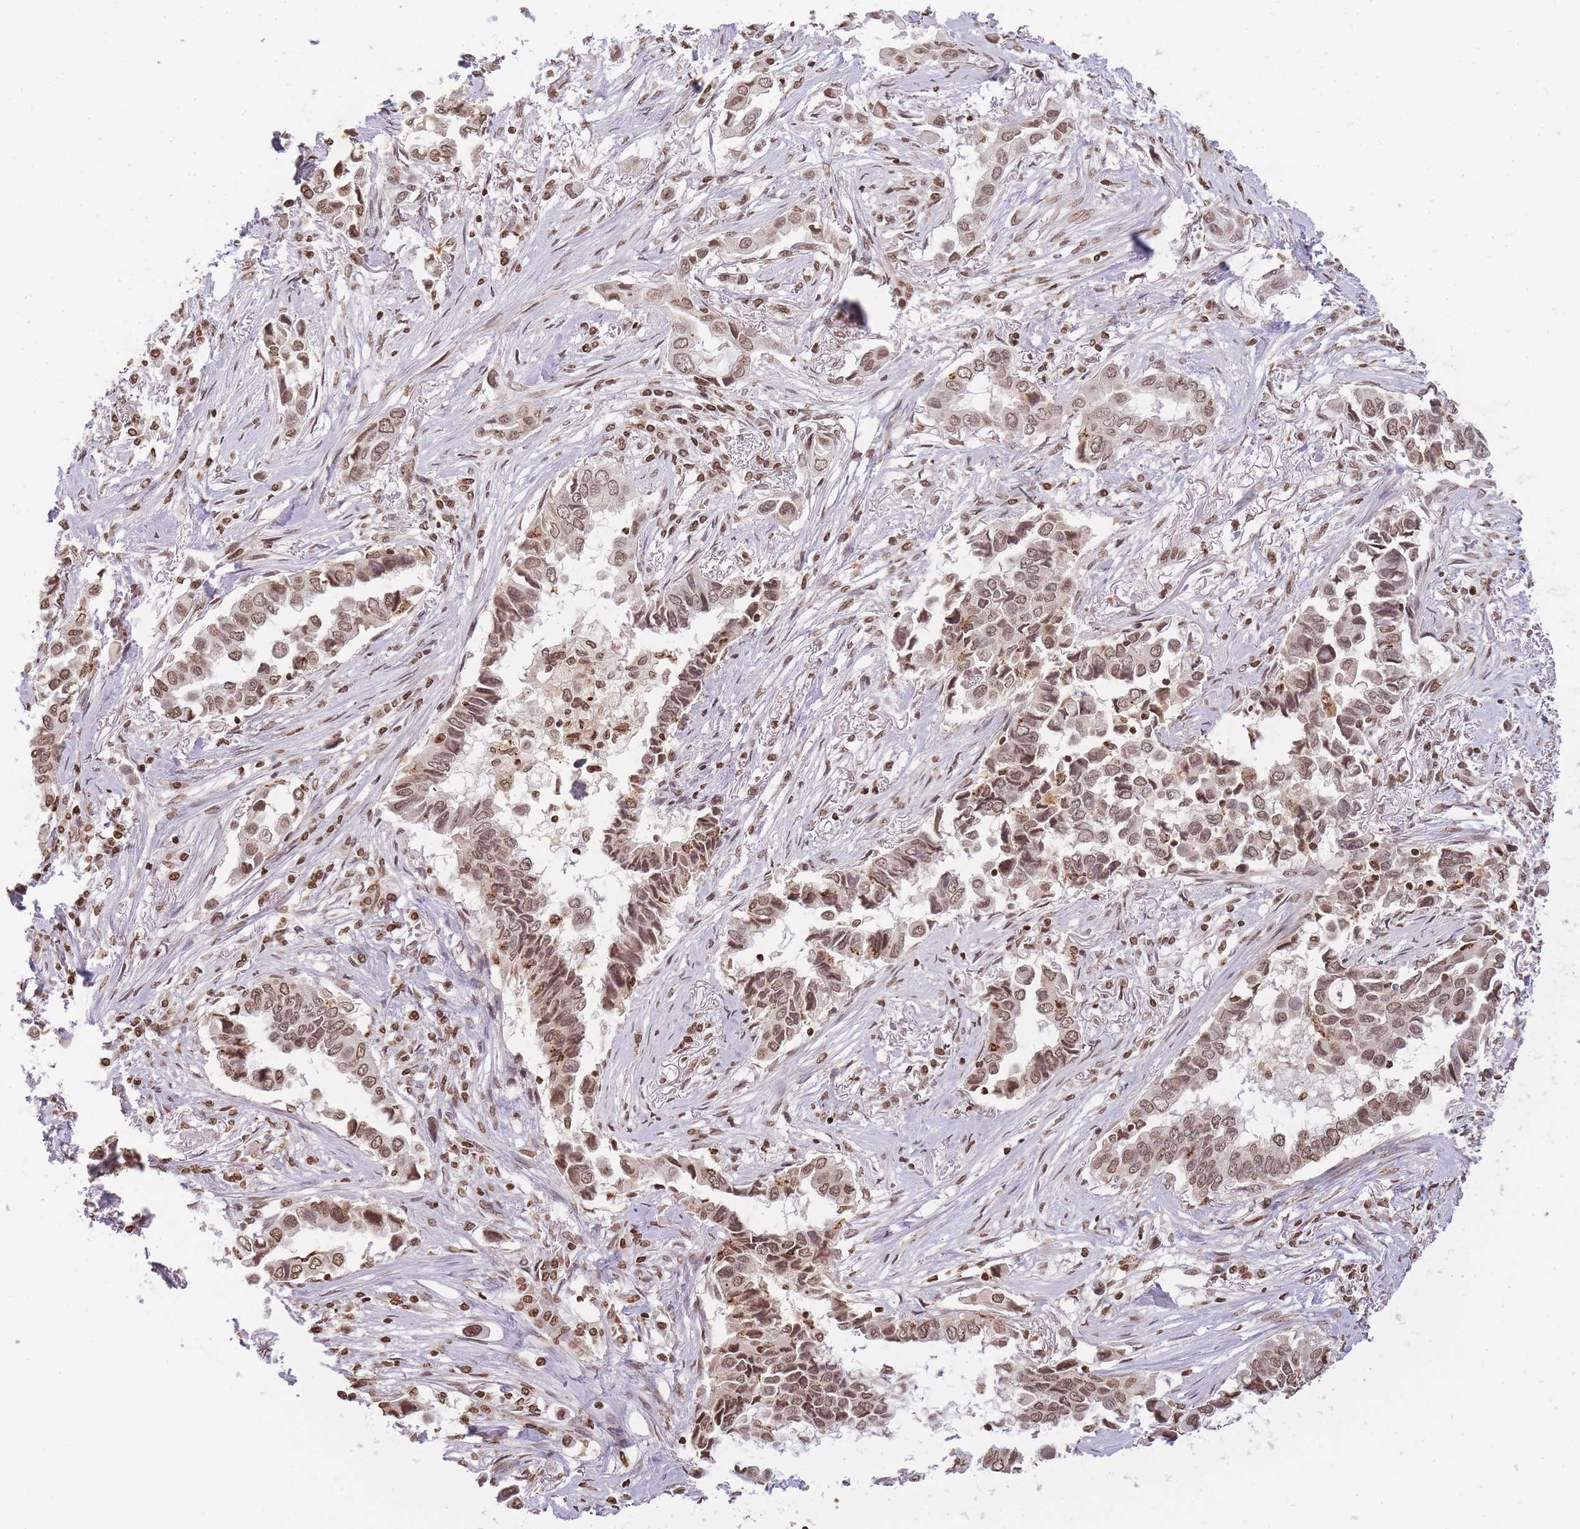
{"staining": {"intensity": "moderate", "quantity": ">75%", "location": "nuclear"}, "tissue": "lung cancer", "cell_type": "Tumor cells", "image_type": "cancer", "snomed": [{"axis": "morphology", "description": "Adenocarcinoma, NOS"}, {"axis": "topography", "description": "Lung"}], "caption": "Immunohistochemical staining of adenocarcinoma (lung) exhibits medium levels of moderate nuclear staining in about >75% of tumor cells.", "gene": "WWTR1", "patient": {"sex": "female", "age": 76}}